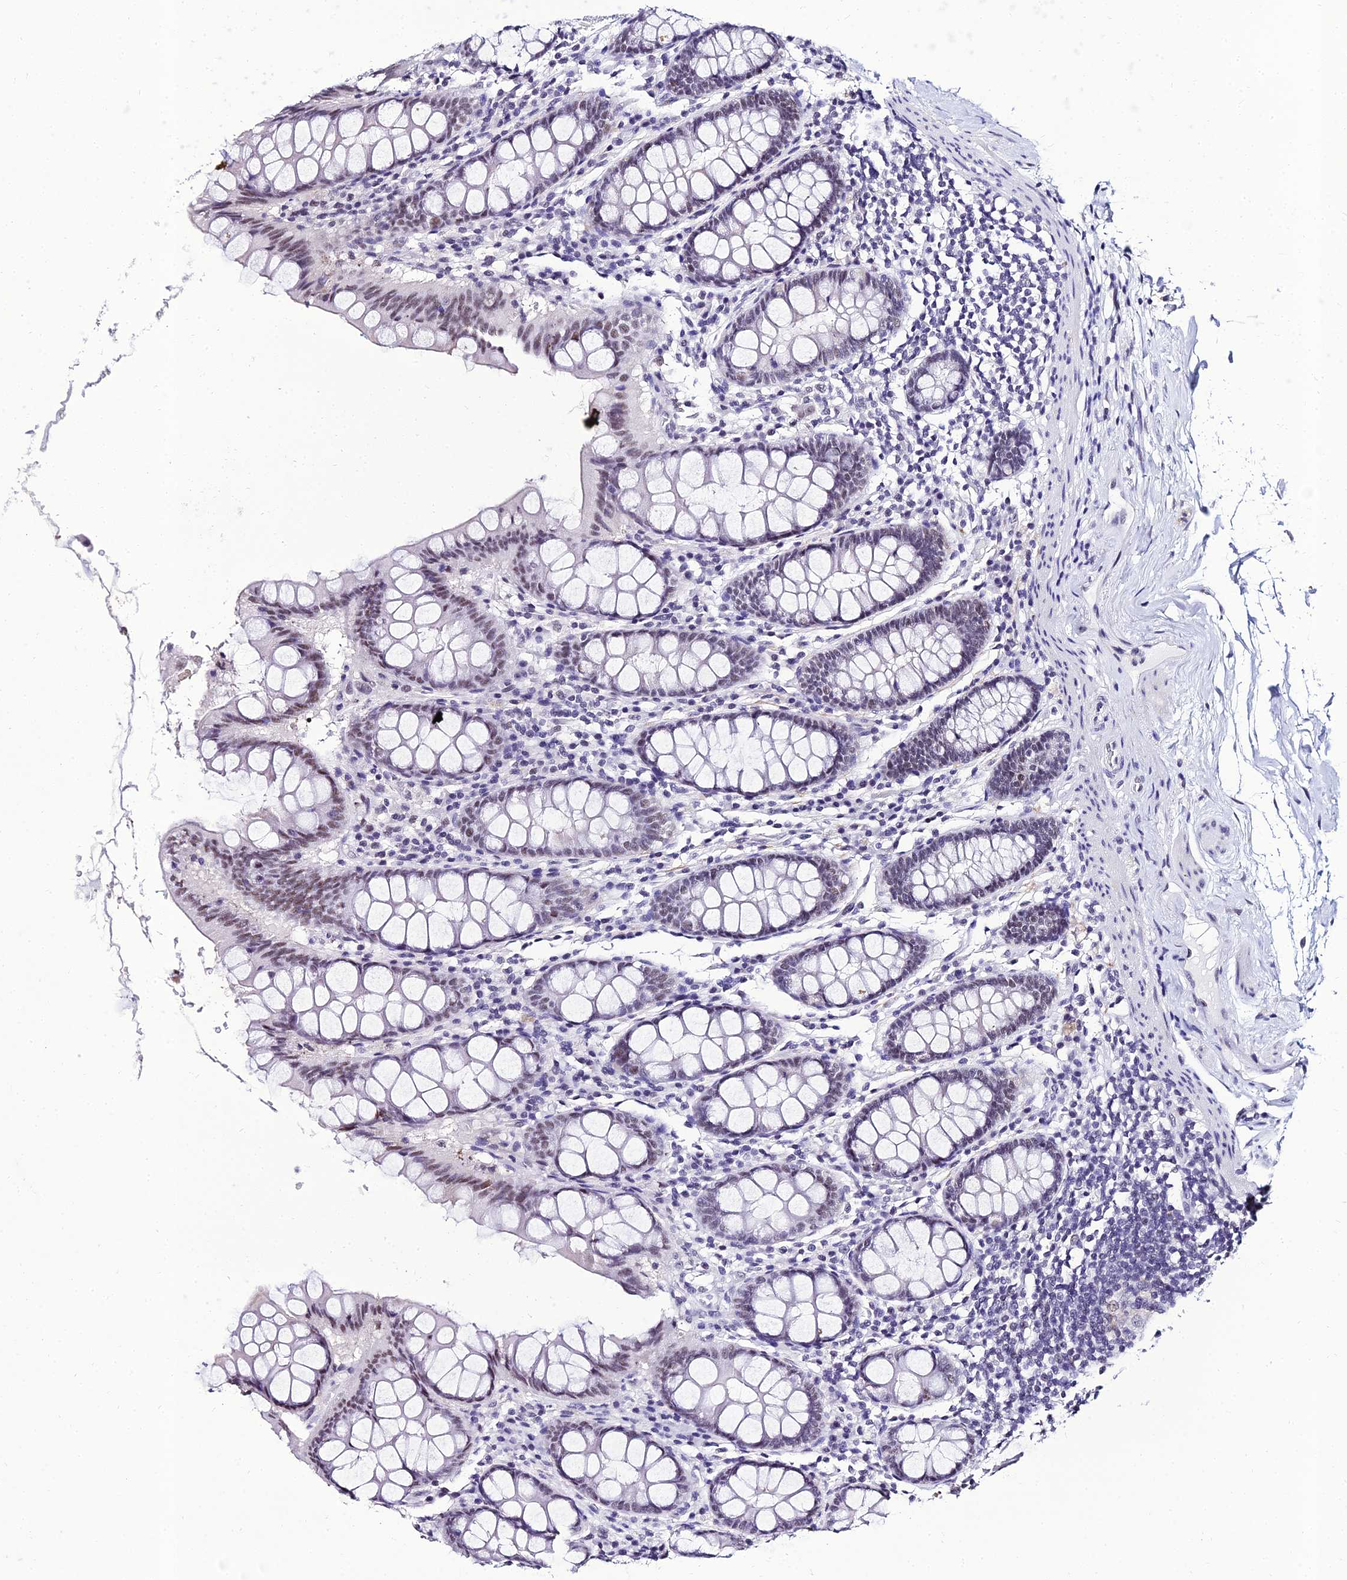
{"staining": {"intensity": "negative", "quantity": "none", "location": "none"}, "tissue": "colon", "cell_type": "Endothelial cells", "image_type": "normal", "snomed": [{"axis": "morphology", "description": "Normal tissue, NOS"}, {"axis": "topography", "description": "Colon"}], "caption": "This micrograph is of unremarkable colon stained with immunohistochemistry to label a protein in brown with the nuclei are counter-stained blue. There is no staining in endothelial cells.", "gene": "PPP4R2", "patient": {"sex": "female", "age": 79}}